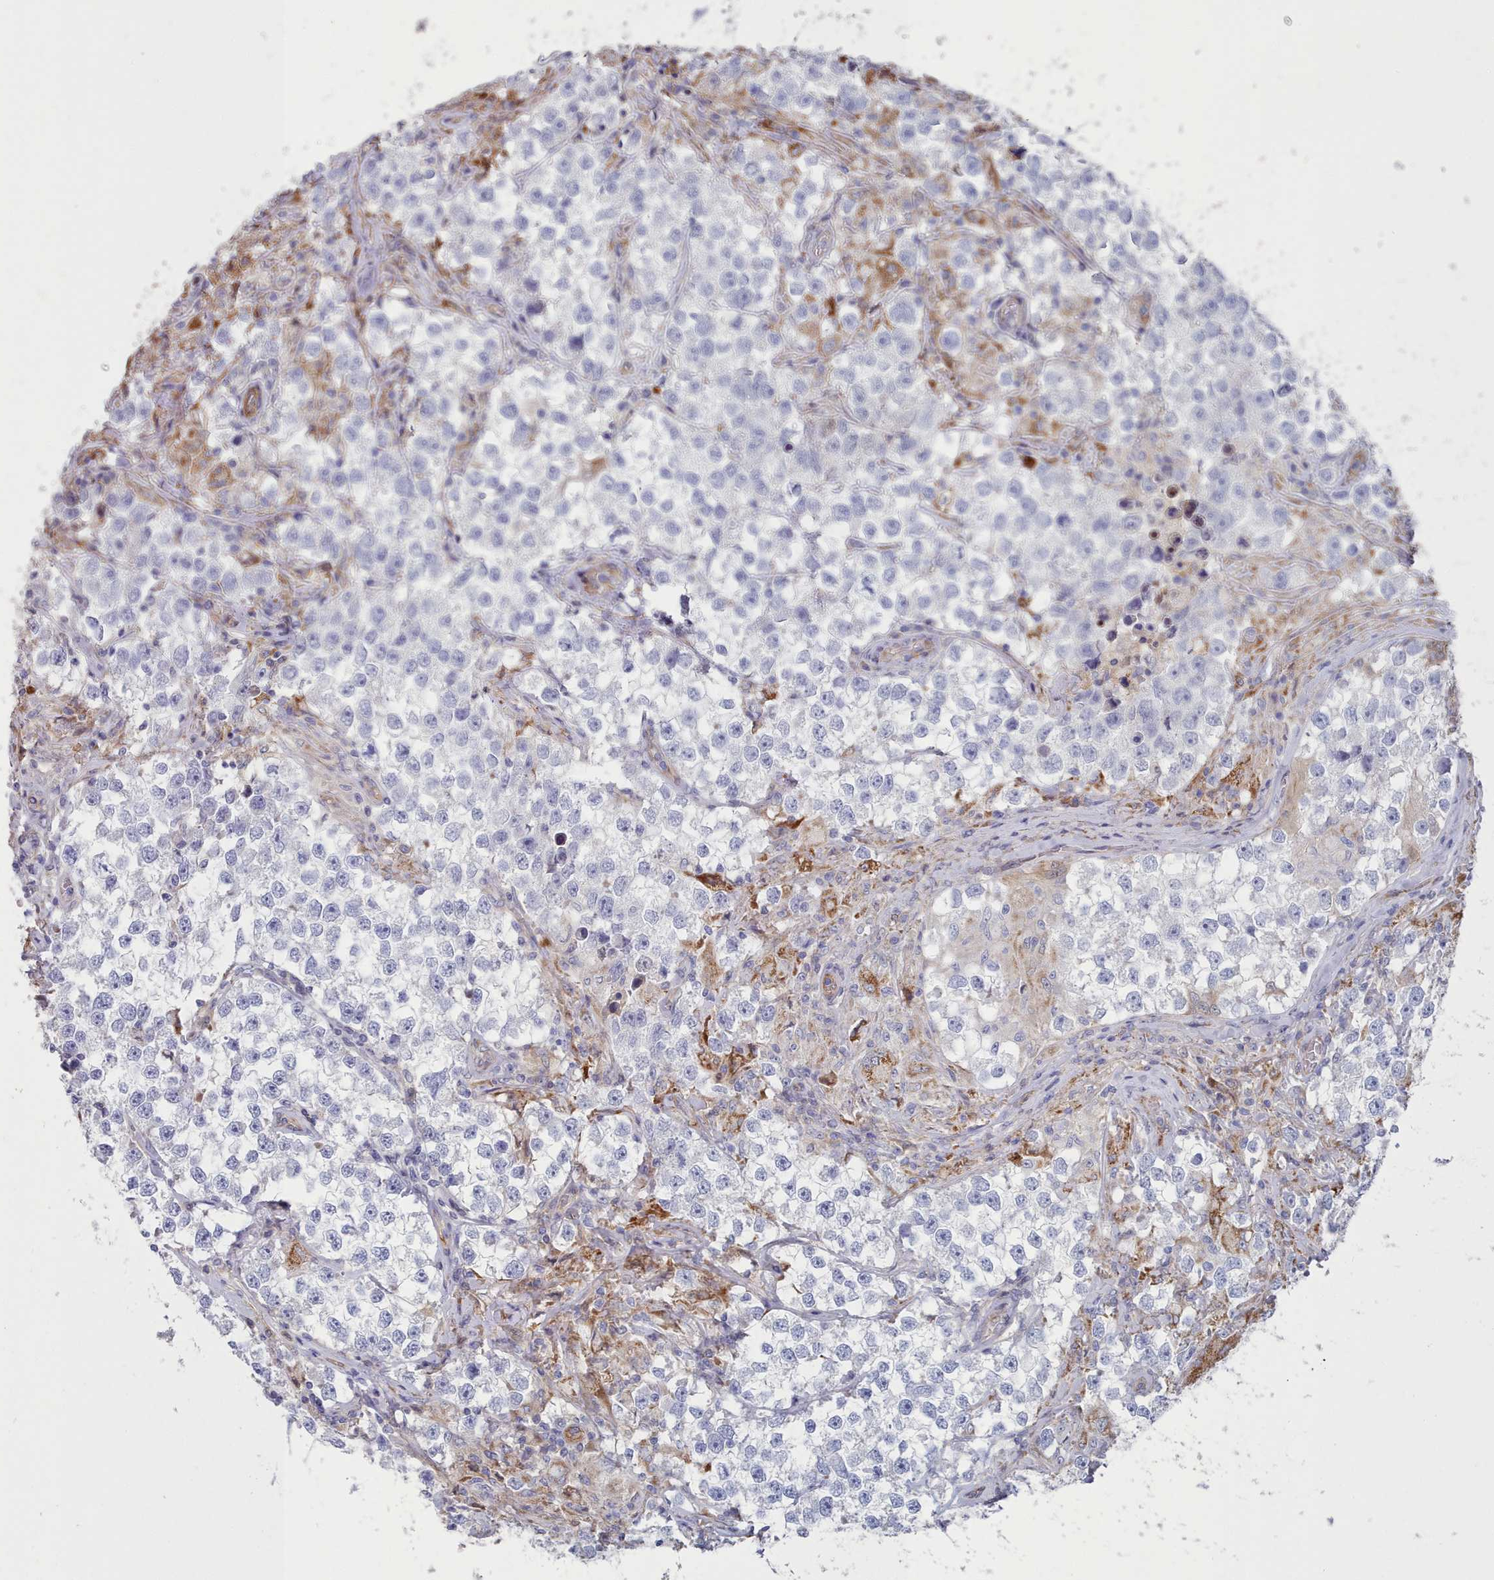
{"staining": {"intensity": "negative", "quantity": "none", "location": "none"}, "tissue": "testis cancer", "cell_type": "Tumor cells", "image_type": "cancer", "snomed": [{"axis": "morphology", "description": "Seminoma, NOS"}, {"axis": "topography", "description": "Testis"}], "caption": "A high-resolution micrograph shows immunohistochemistry (IHC) staining of testis seminoma, which demonstrates no significant expression in tumor cells. Nuclei are stained in blue.", "gene": "G6PC1", "patient": {"sex": "male", "age": 46}}